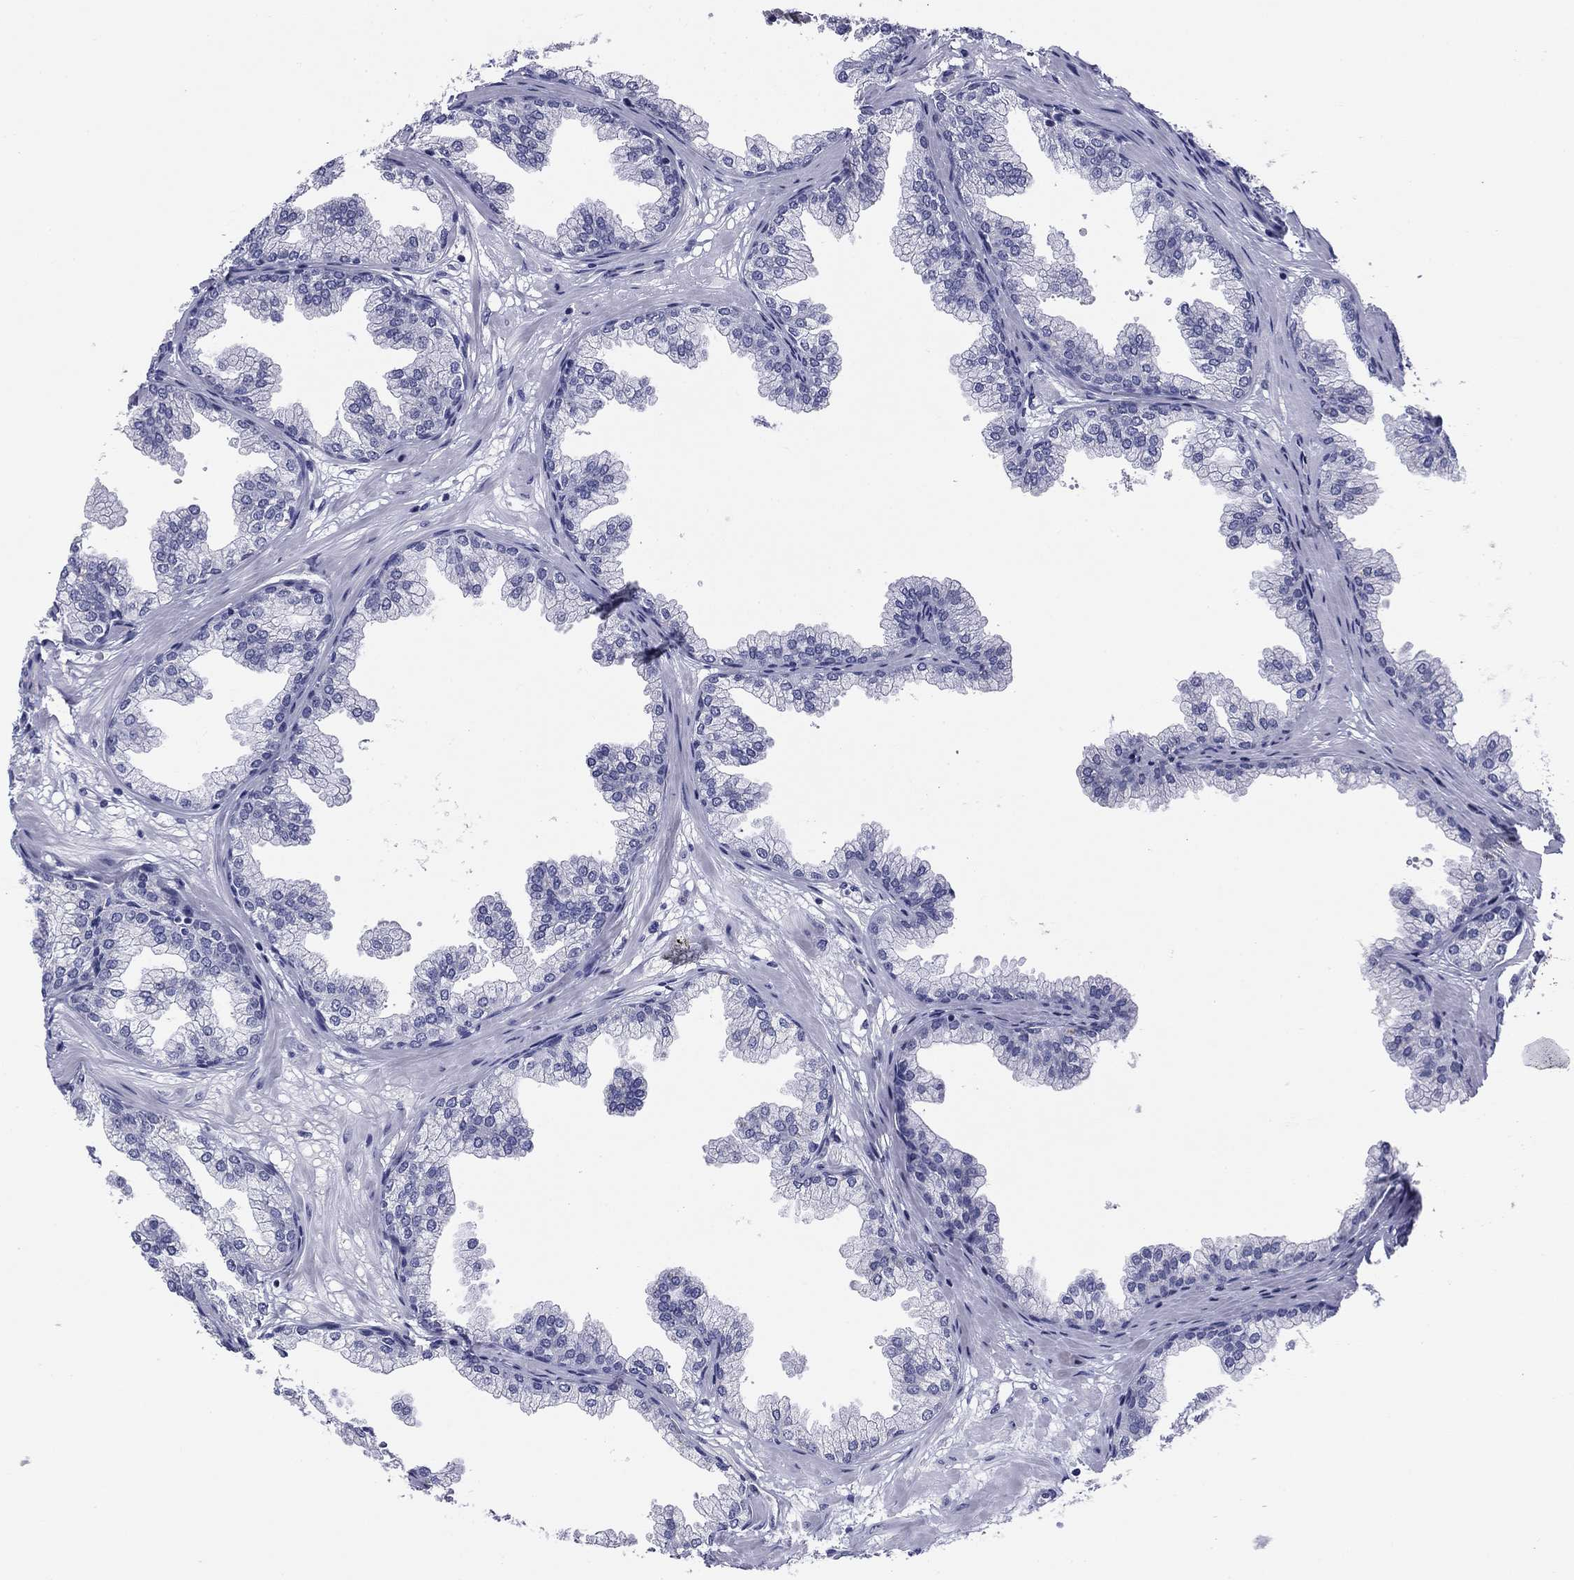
{"staining": {"intensity": "negative", "quantity": "none", "location": "none"}, "tissue": "prostate", "cell_type": "Glandular cells", "image_type": "normal", "snomed": [{"axis": "morphology", "description": "Normal tissue, NOS"}, {"axis": "topography", "description": "Prostate"}], "caption": "Glandular cells show no significant positivity in normal prostate. (DAB immunohistochemistry, high magnification).", "gene": "ABCC2", "patient": {"sex": "male", "age": 37}}